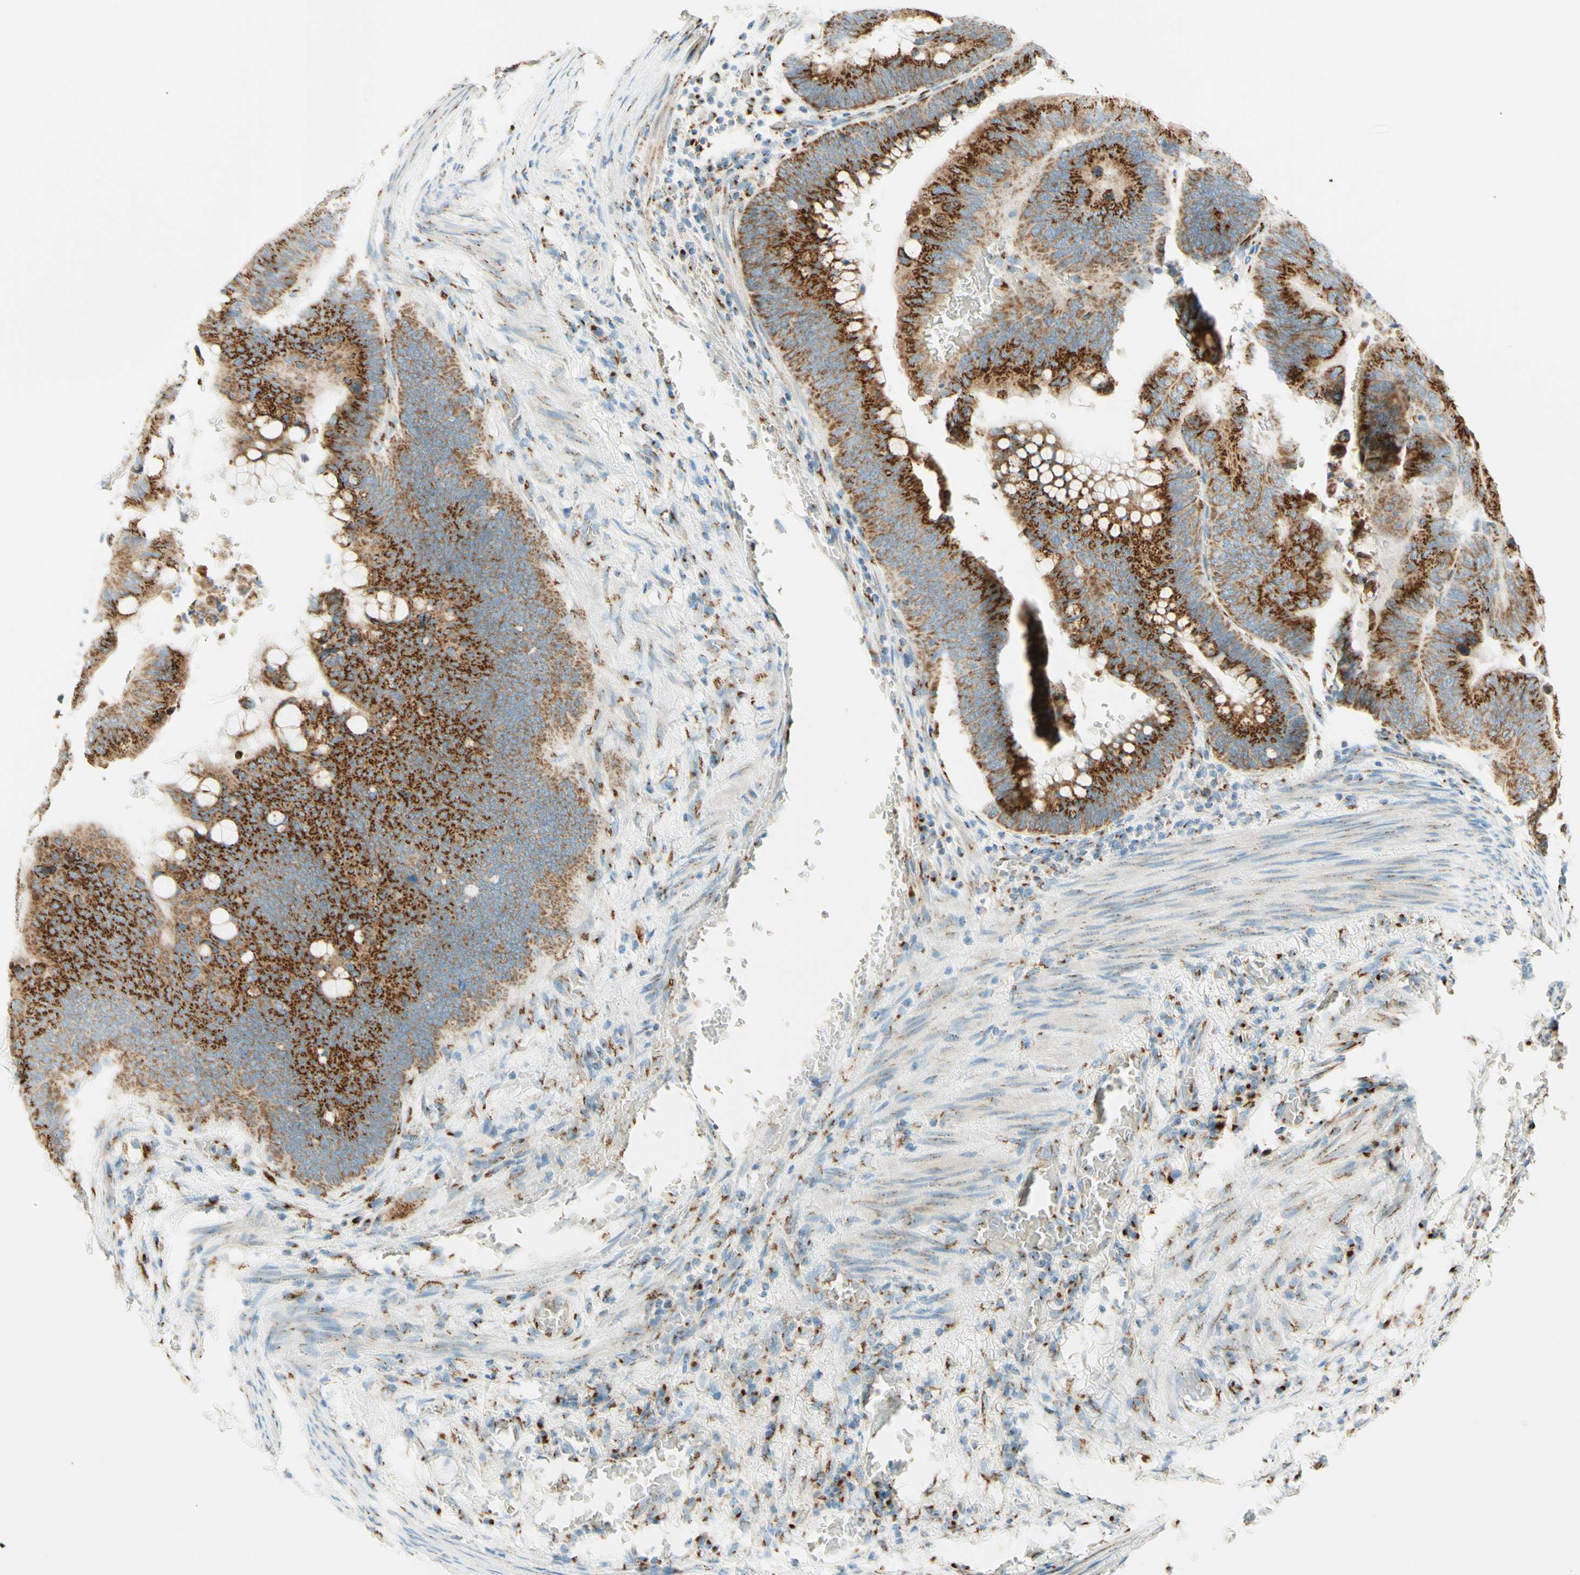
{"staining": {"intensity": "strong", "quantity": ">75%", "location": "cytoplasmic/membranous"}, "tissue": "colorectal cancer", "cell_type": "Tumor cells", "image_type": "cancer", "snomed": [{"axis": "morphology", "description": "Normal tissue, NOS"}, {"axis": "morphology", "description": "Adenocarcinoma, NOS"}, {"axis": "topography", "description": "Rectum"}, {"axis": "topography", "description": "Peripheral nerve tissue"}], "caption": "IHC of colorectal cancer shows high levels of strong cytoplasmic/membranous staining in about >75% of tumor cells. Using DAB (3,3'-diaminobenzidine) (brown) and hematoxylin (blue) stains, captured at high magnification using brightfield microscopy.", "gene": "GOLGB1", "patient": {"sex": "male", "age": 92}}